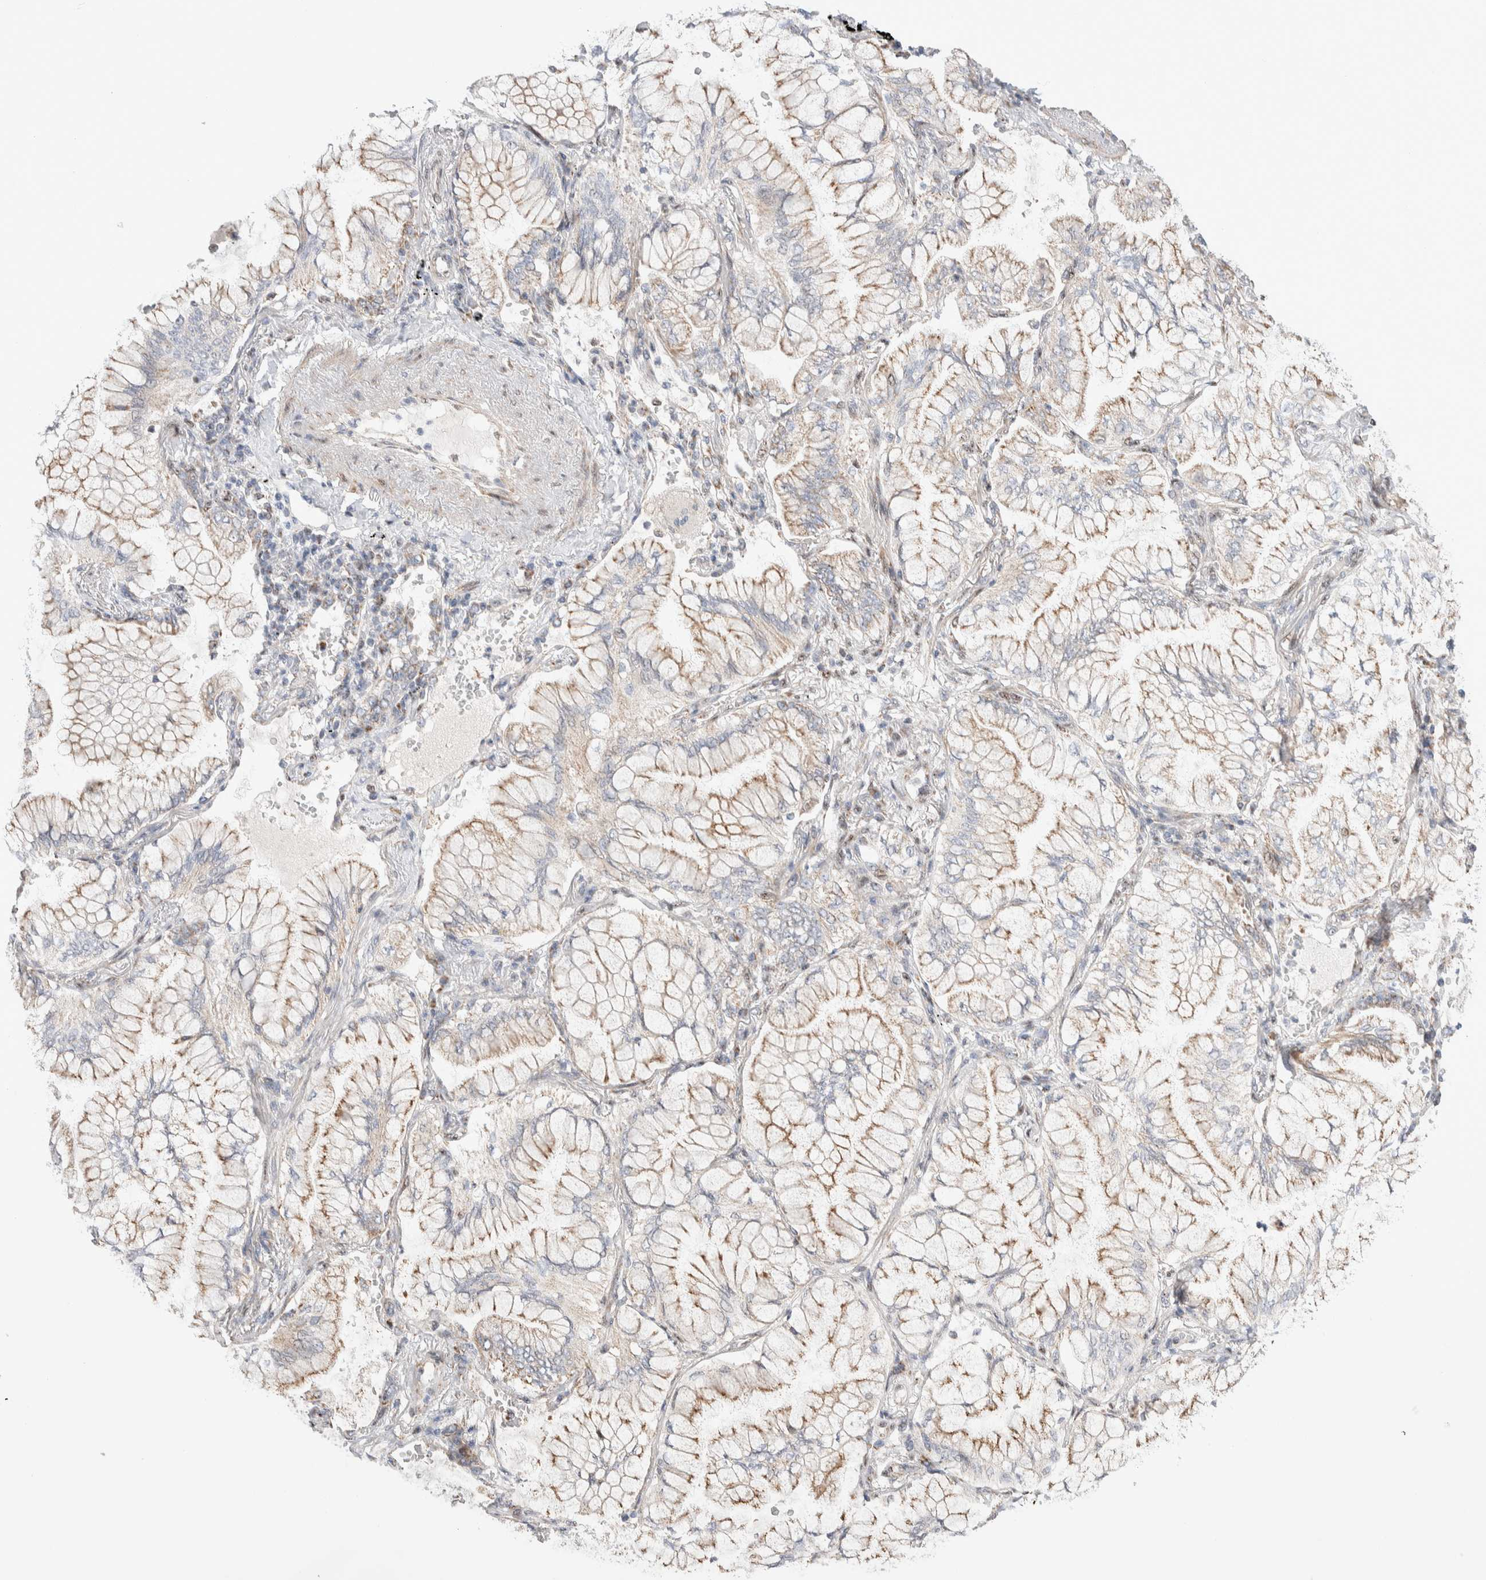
{"staining": {"intensity": "weak", "quantity": "25%-75%", "location": "cytoplasmic/membranous"}, "tissue": "lung cancer", "cell_type": "Tumor cells", "image_type": "cancer", "snomed": [{"axis": "morphology", "description": "Adenocarcinoma, NOS"}, {"axis": "topography", "description": "Lung"}], "caption": "Immunohistochemical staining of human lung cancer (adenocarcinoma) reveals low levels of weak cytoplasmic/membranous positivity in about 25%-75% of tumor cells.", "gene": "ZNF695", "patient": {"sex": "female", "age": 70}}